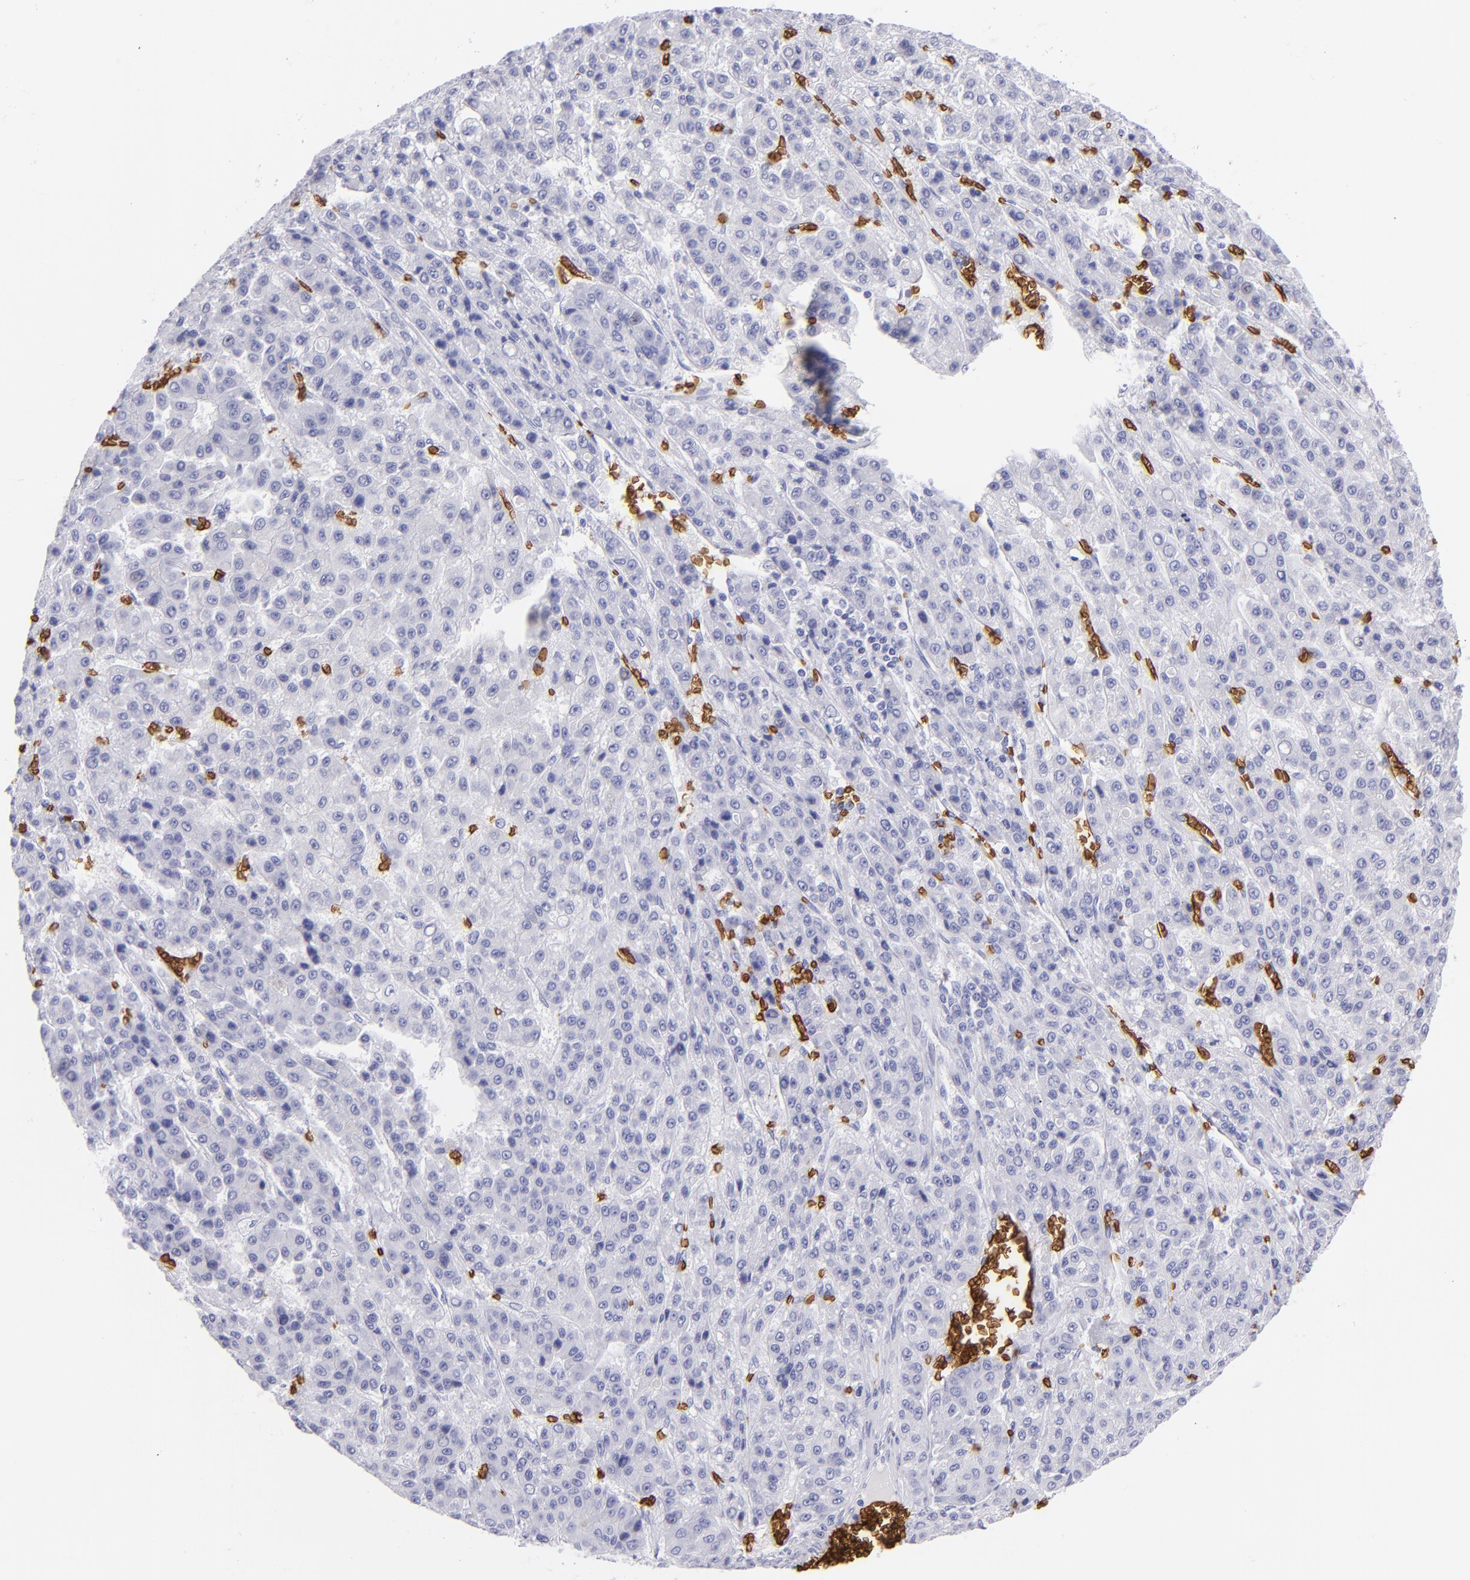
{"staining": {"intensity": "negative", "quantity": "none", "location": "none"}, "tissue": "liver cancer", "cell_type": "Tumor cells", "image_type": "cancer", "snomed": [{"axis": "morphology", "description": "Carcinoma, Hepatocellular, NOS"}, {"axis": "topography", "description": "Liver"}], "caption": "A high-resolution histopathology image shows IHC staining of liver hepatocellular carcinoma, which displays no significant staining in tumor cells. Brightfield microscopy of IHC stained with DAB (brown) and hematoxylin (blue), captured at high magnification.", "gene": "GYPA", "patient": {"sex": "male", "age": 70}}